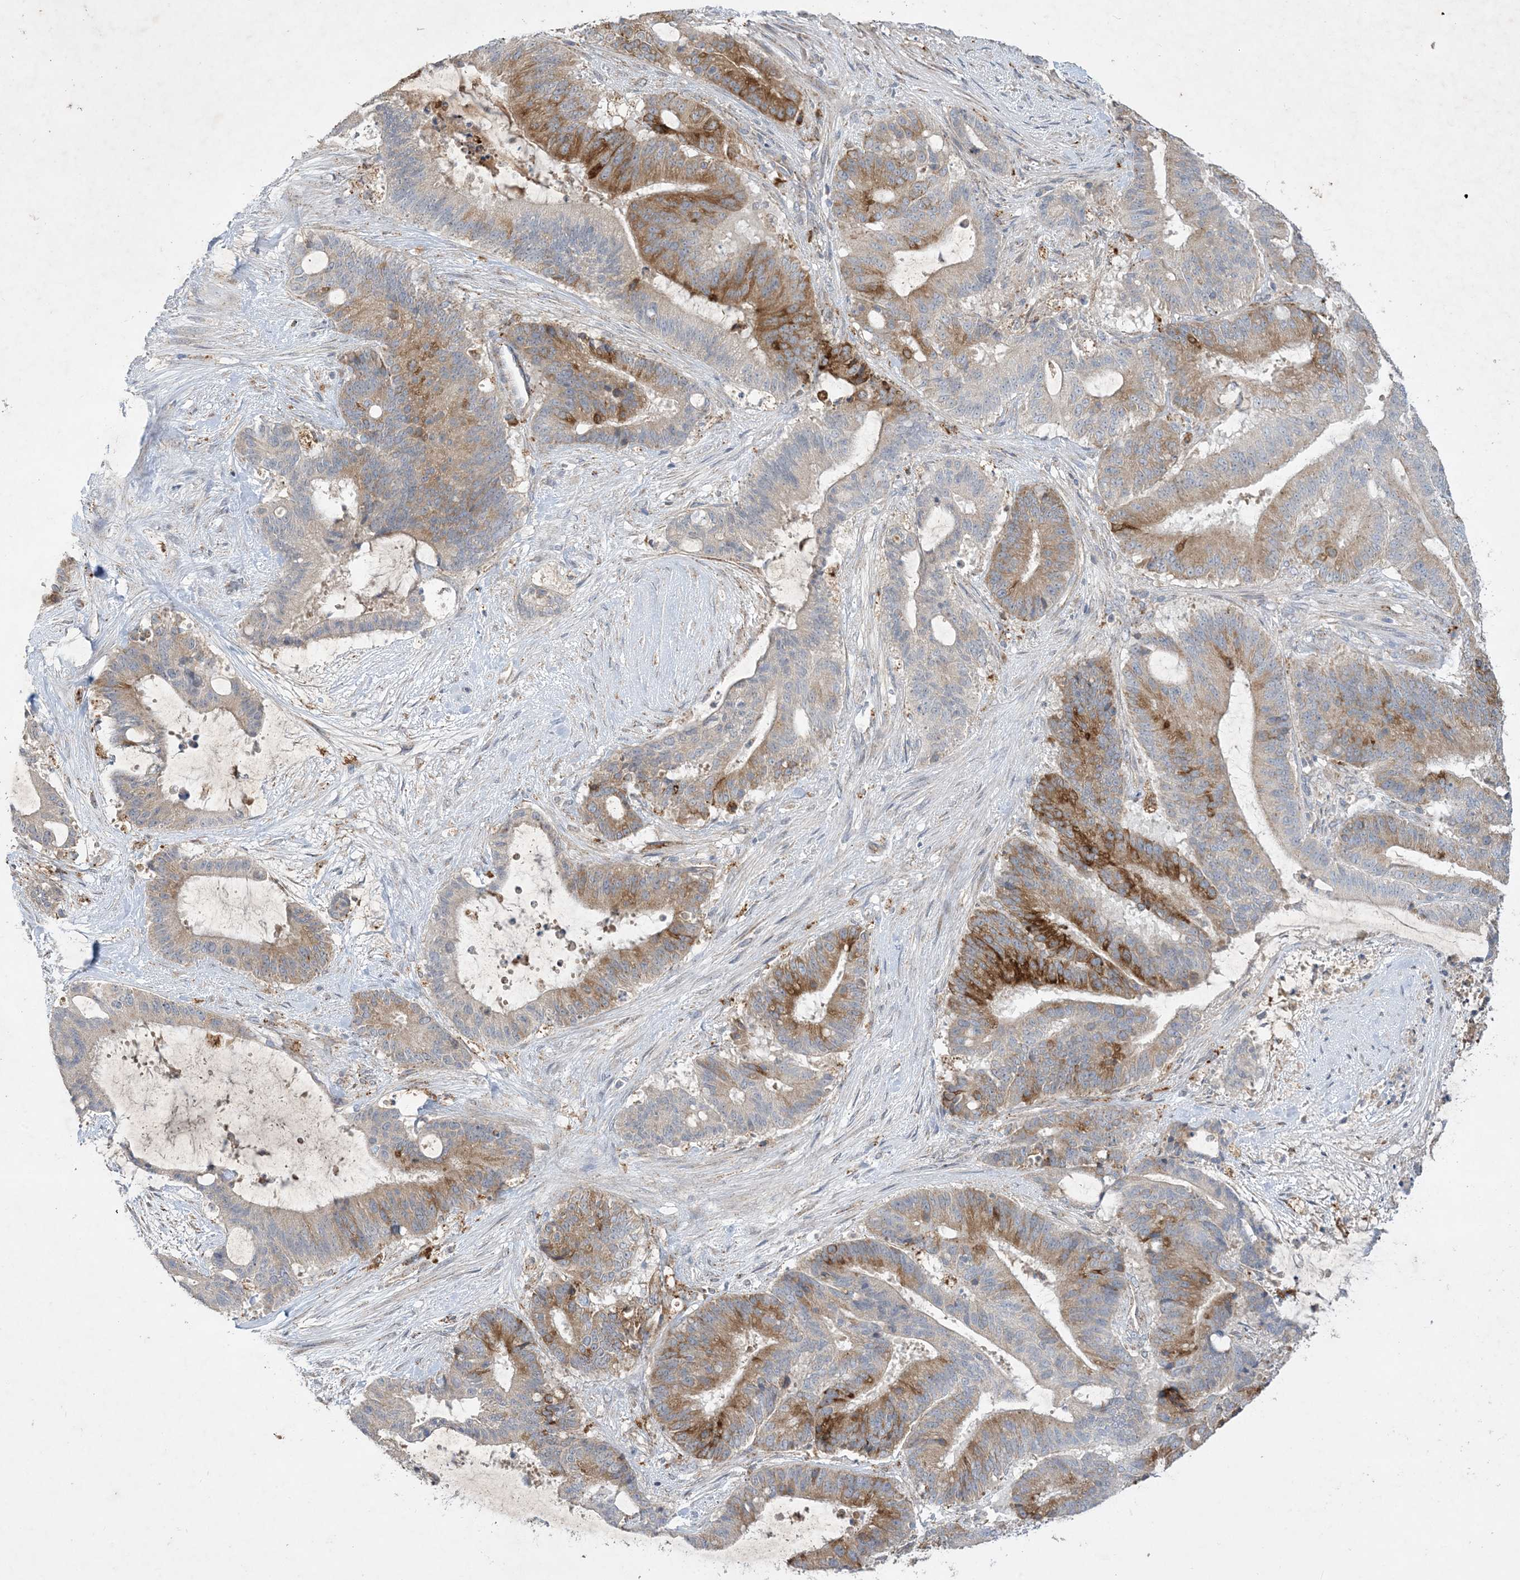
{"staining": {"intensity": "moderate", "quantity": "25%-75%", "location": "cytoplasmic/membranous"}, "tissue": "liver cancer", "cell_type": "Tumor cells", "image_type": "cancer", "snomed": [{"axis": "morphology", "description": "Normal tissue, NOS"}, {"axis": "morphology", "description": "Cholangiocarcinoma"}, {"axis": "topography", "description": "Liver"}, {"axis": "topography", "description": "Peripheral nerve tissue"}], "caption": "Human liver cholangiocarcinoma stained for a protein (brown) exhibits moderate cytoplasmic/membranous positive expression in approximately 25%-75% of tumor cells.", "gene": "MRPS18A", "patient": {"sex": "female", "age": 73}}